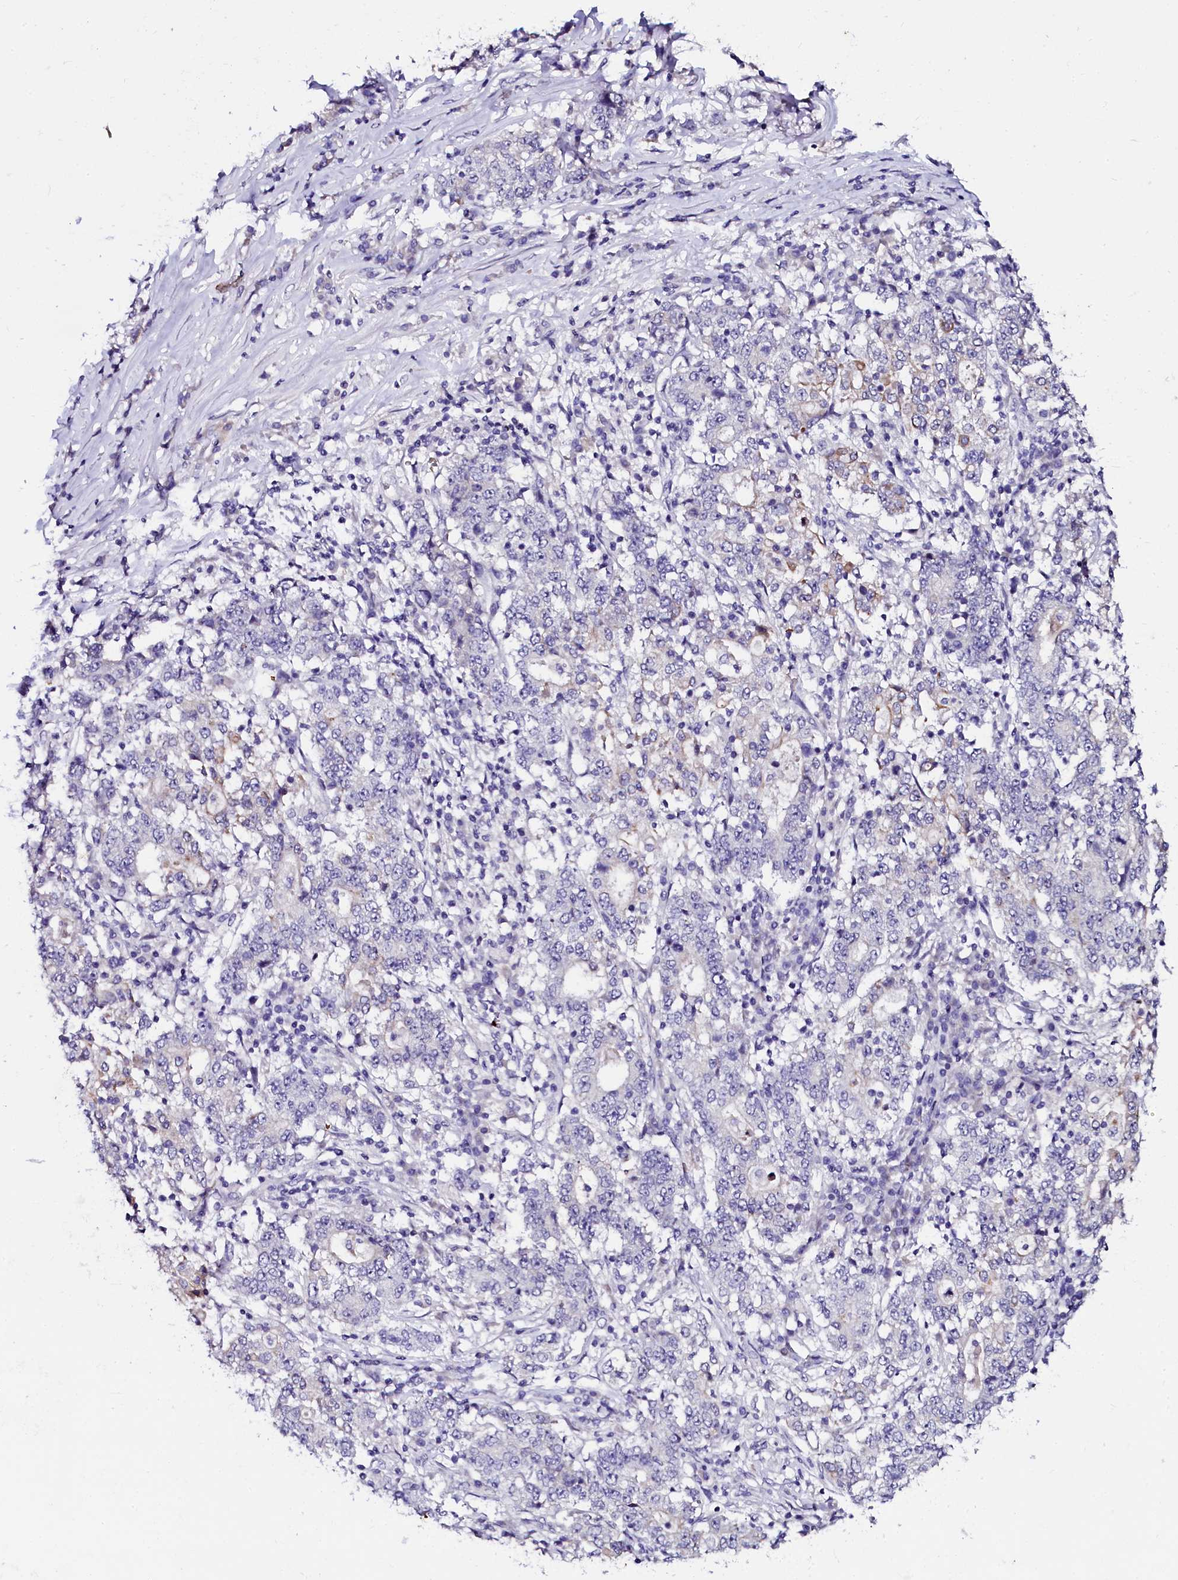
{"staining": {"intensity": "negative", "quantity": "none", "location": "none"}, "tissue": "stomach cancer", "cell_type": "Tumor cells", "image_type": "cancer", "snomed": [{"axis": "morphology", "description": "Adenocarcinoma, NOS"}, {"axis": "topography", "description": "Stomach"}], "caption": "Protein analysis of stomach cancer shows no significant expression in tumor cells. The staining was performed using DAB to visualize the protein expression in brown, while the nuclei were stained in blue with hematoxylin (Magnification: 20x).", "gene": "CTDSPL2", "patient": {"sex": "male", "age": 59}}